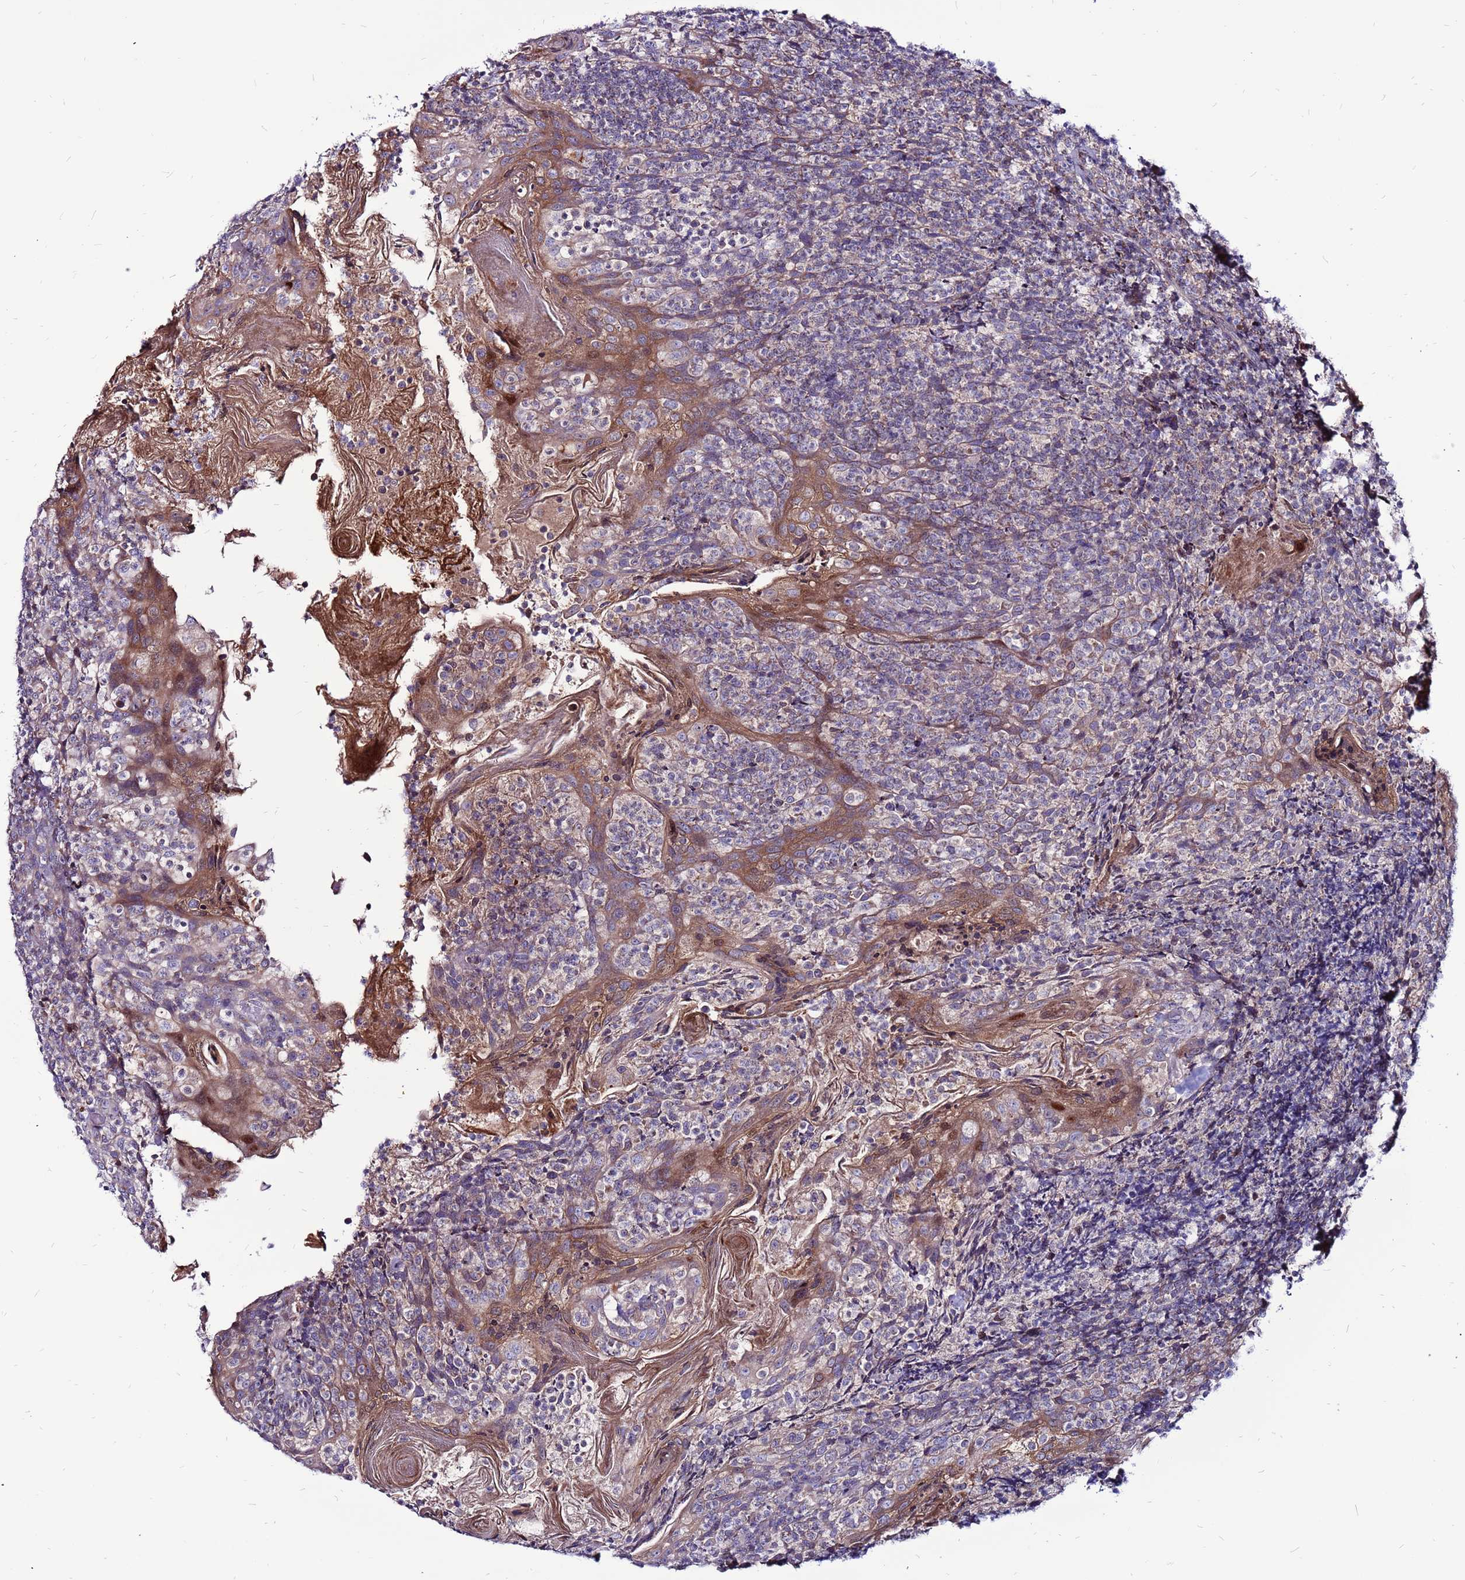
{"staining": {"intensity": "negative", "quantity": "none", "location": "none"}, "tissue": "tonsil", "cell_type": "Germinal center cells", "image_type": "normal", "snomed": [{"axis": "morphology", "description": "Normal tissue, NOS"}, {"axis": "topography", "description": "Tonsil"}], "caption": "Histopathology image shows no protein positivity in germinal center cells of normal tonsil. (Brightfield microscopy of DAB (3,3'-diaminobenzidine) IHC at high magnification).", "gene": "CCDC71", "patient": {"sex": "female", "age": 10}}